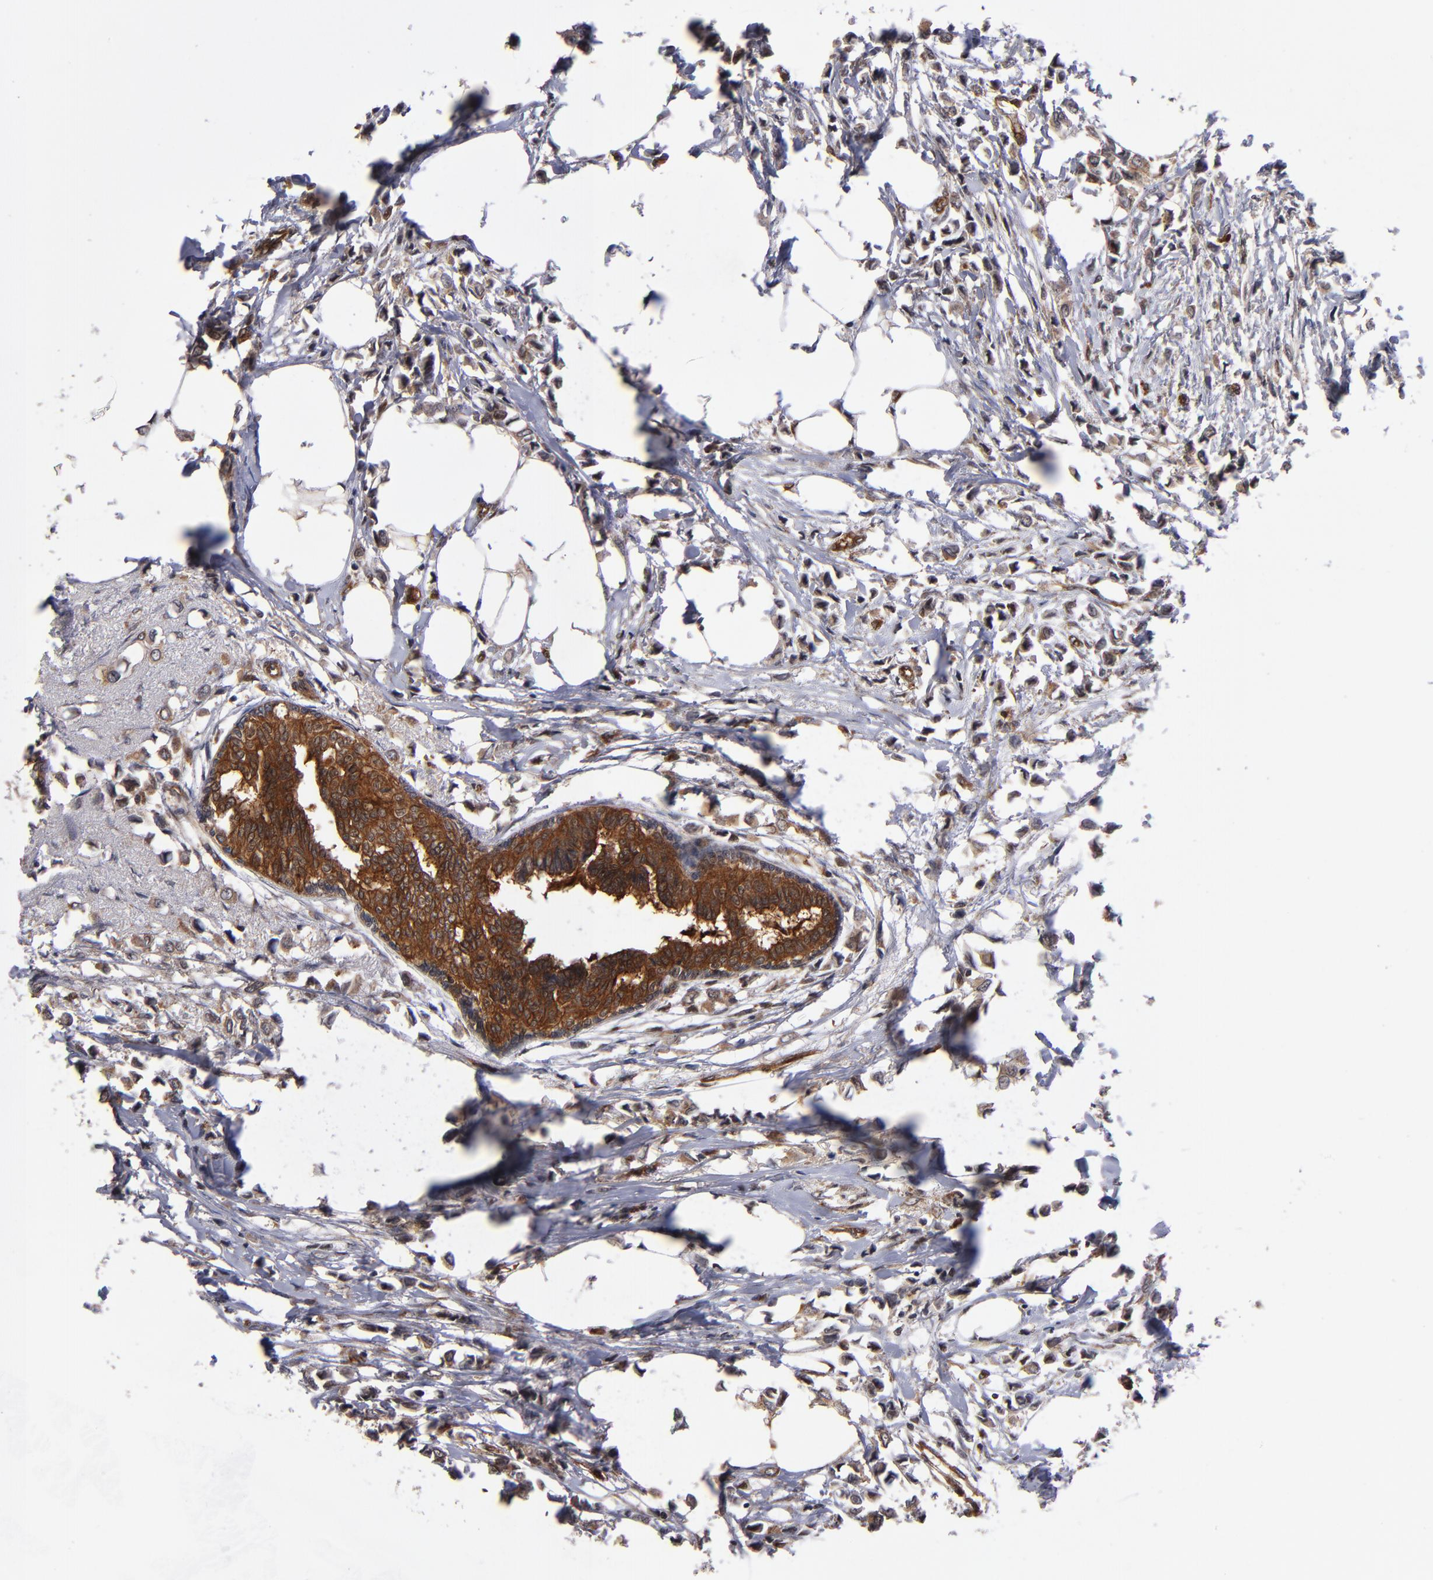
{"staining": {"intensity": "strong", "quantity": ">75%", "location": "cytoplasmic/membranous"}, "tissue": "breast cancer", "cell_type": "Tumor cells", "image_type": "cancer", "snomed": [{"axis": "morphology", "description": "Lobular carcinoma"}, {"axis": "topography", "description": "Breast"}], "caption": "Protein expression analysis of human breast cancer (lobular carcinoma) reveals strong cytoplasmic/membranous staining in about >75% of tumor cells.", "gene": "BDKRB1", "patient": {"sex": "female", "age": 51}}